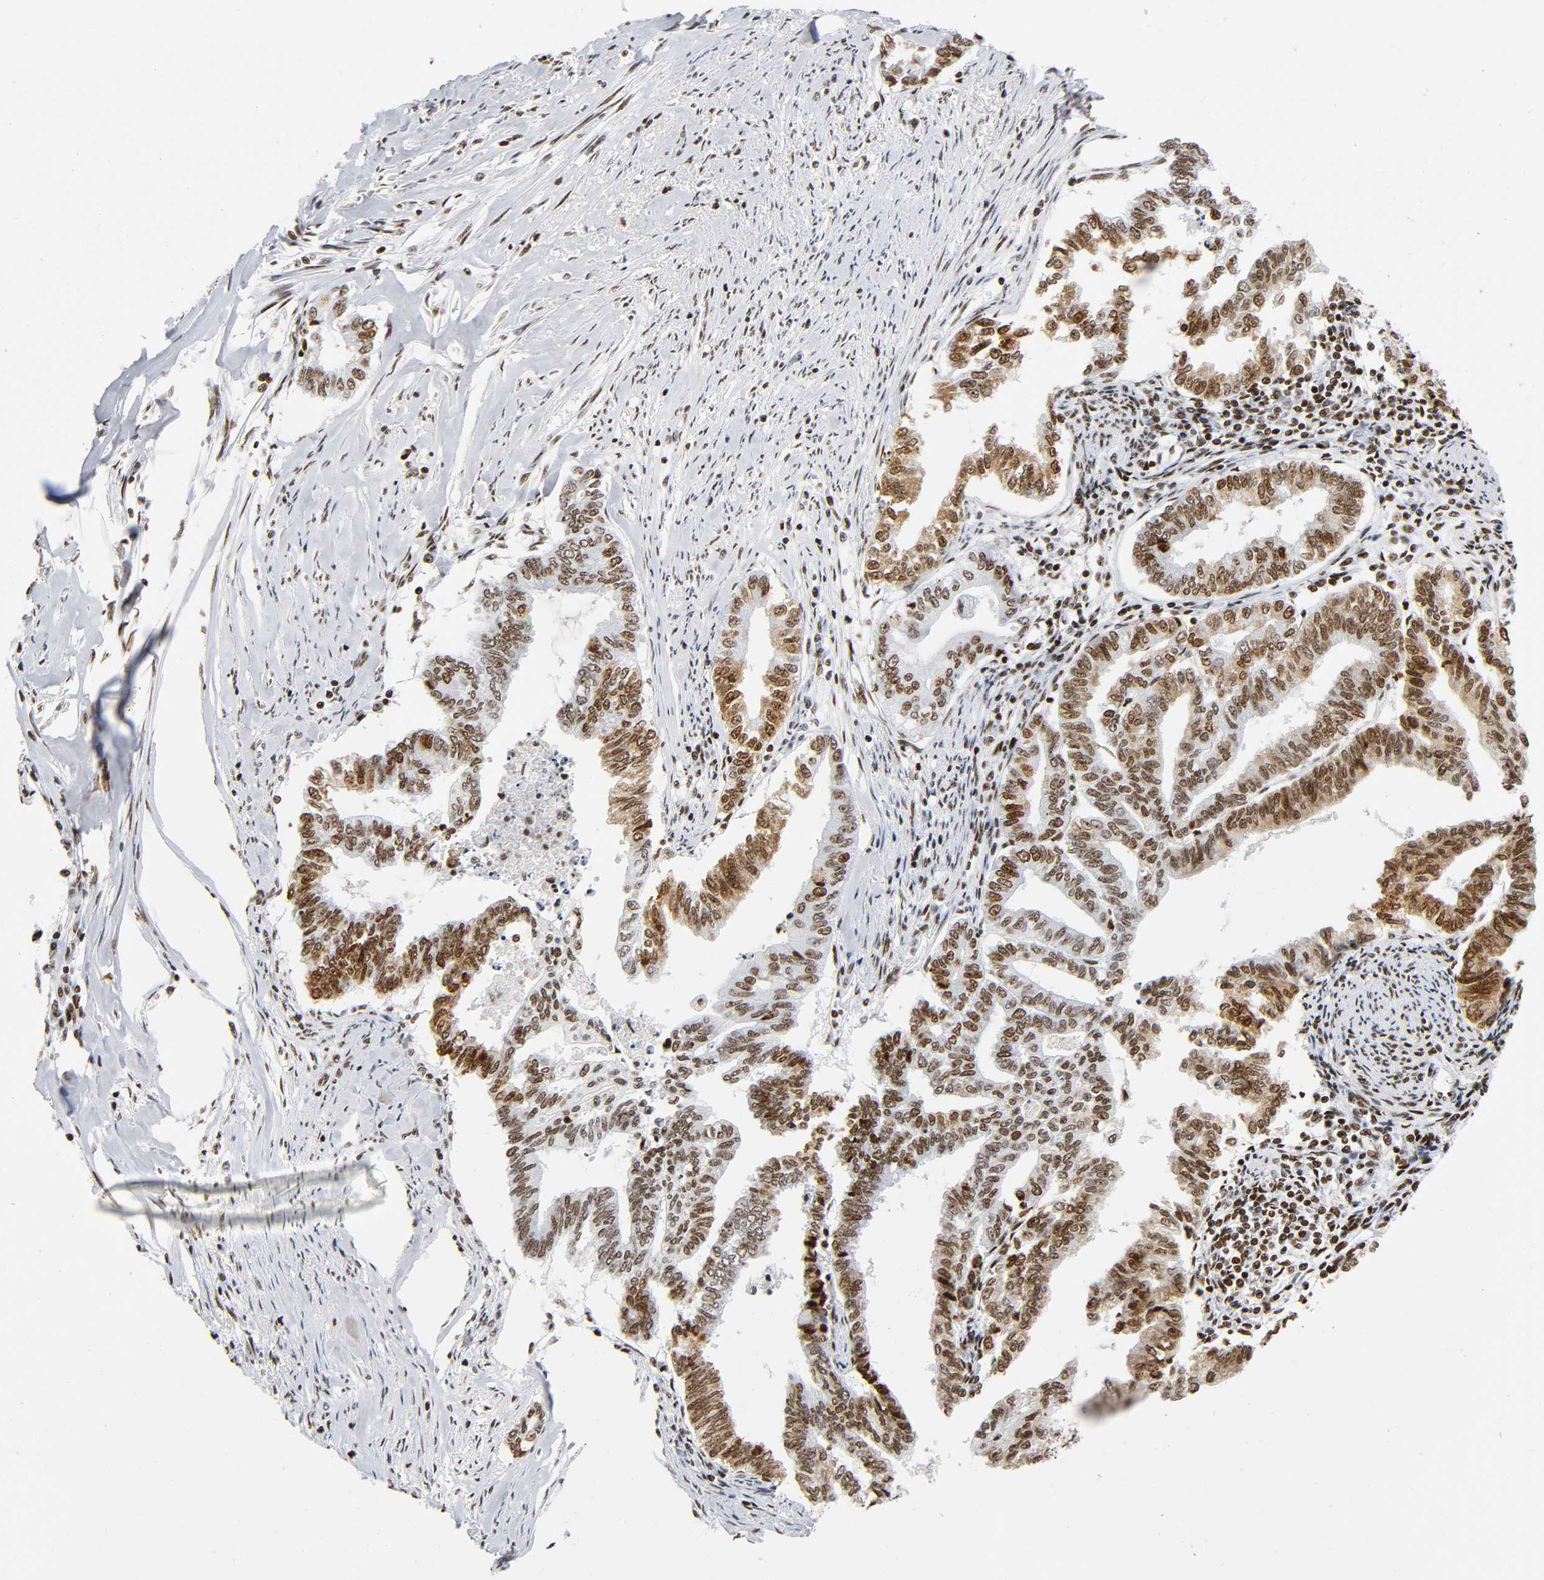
{"staining": {"intensity": "moderate", "quantity": ">75%", "location": "cytoplasmic/membranous,nuclear"}, "tissue": "endometrial cancer", "cell_type": "Tumor cells", "image_type": "cancer", "snomed": [{"axis": "morphology", "description": "Adenocarcinoma, NOS"}, {"axis": "topography", "description": "Endometrium"}], "caption": "Endometrial cancer stained with immunohistochemistry shows moderate cytoplasmic/membranous and nuclear expression in about >75% of tumor cells.", "gene": "UBTF", "patient": {"sex": "female", "age": 79}}